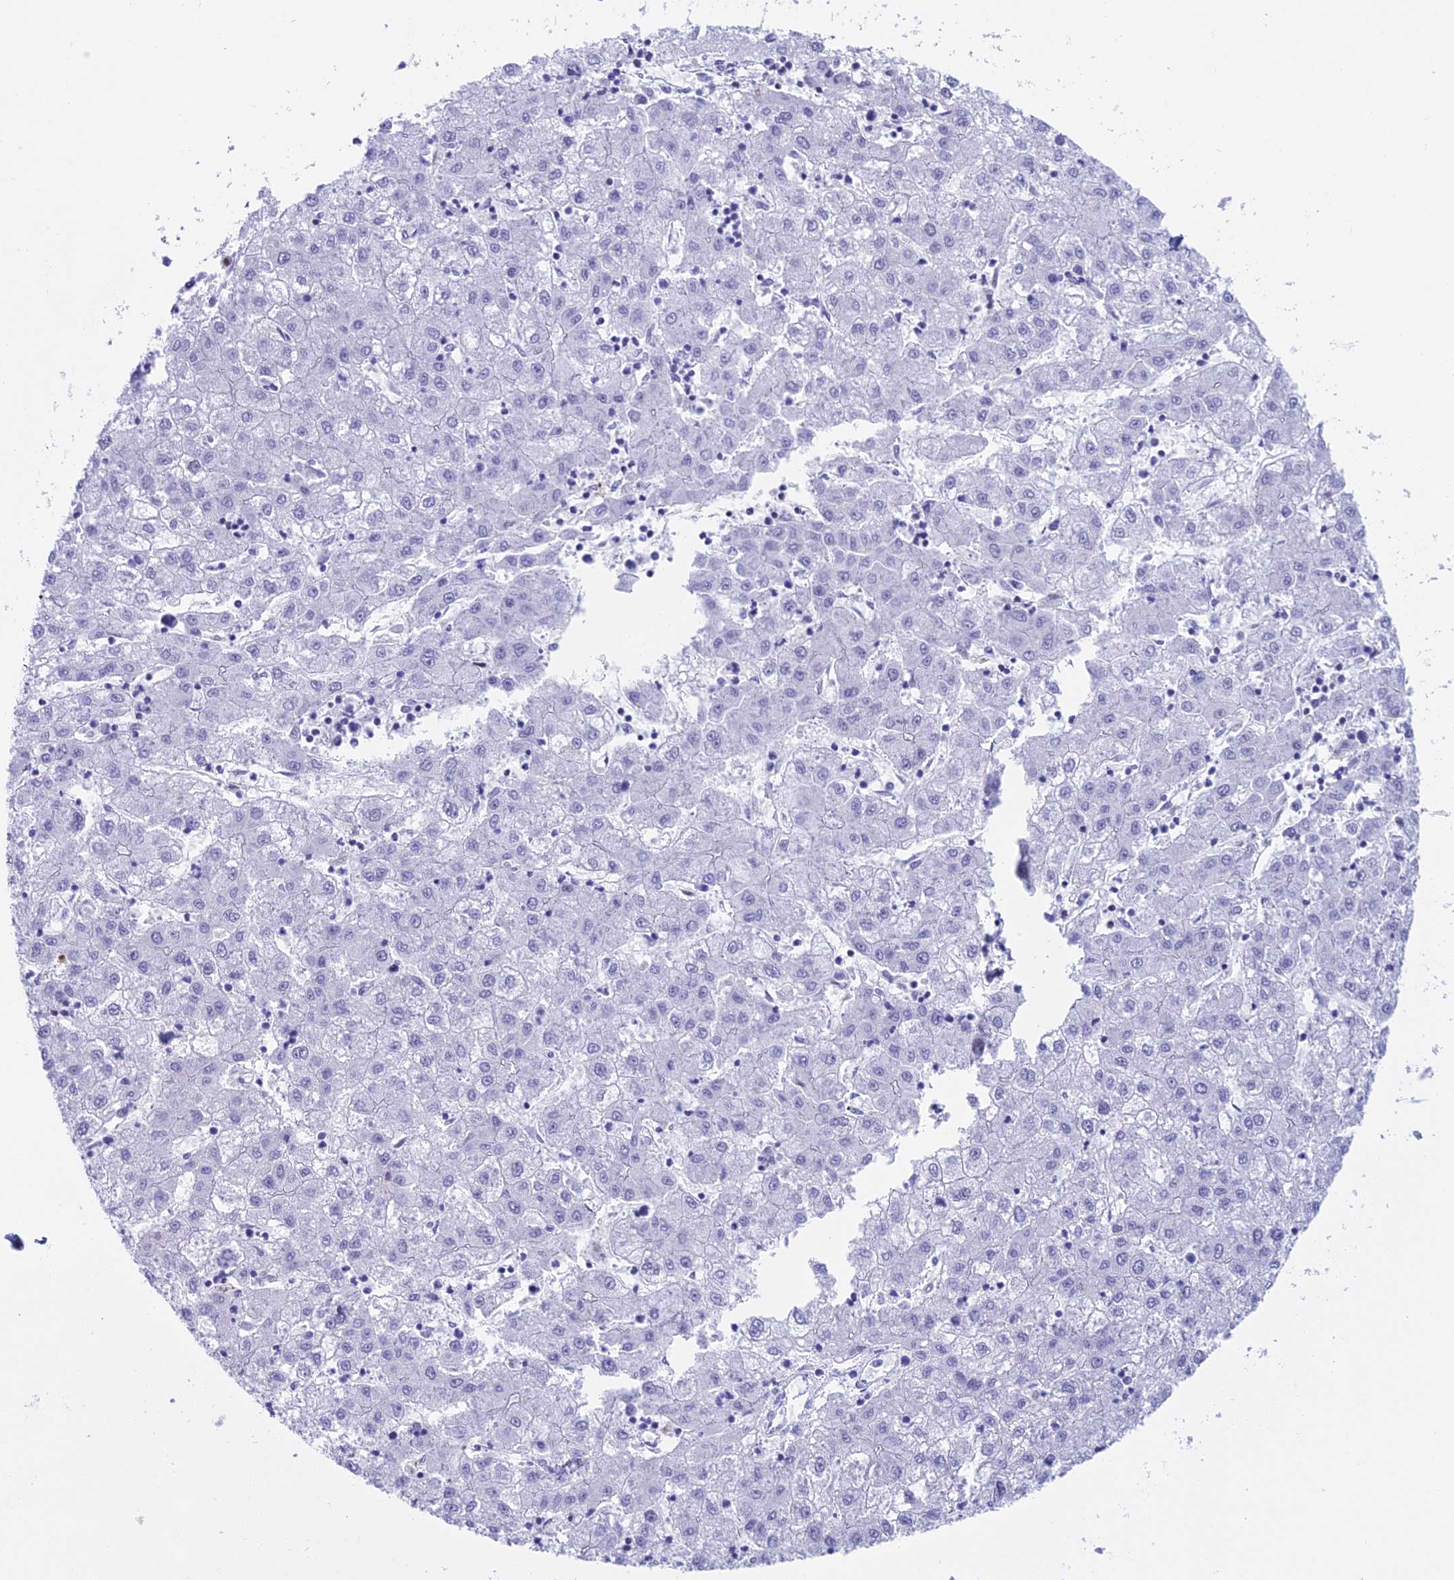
{"staining": {"intensity": "negative", "quantity": "none", "location": "none"}, "tissue": "liver cancer", "cell_type": "Tumor cells", "image_type": "cancer", "snomed": [{"axis": "morphology", "description": "Carcinoma, Hepatocellular, NOS"}, {"axis": "topography", "description": "Liver"}], "caption": "DAB immunohistochemical staining of human liver cancer displays no significant staining in tumor cells. (Brightfield microscopy of DAB immunohistochemistry at high magnification).", "gene": "CC2D2A", "patient": {"sex": "male", "age": 72}}